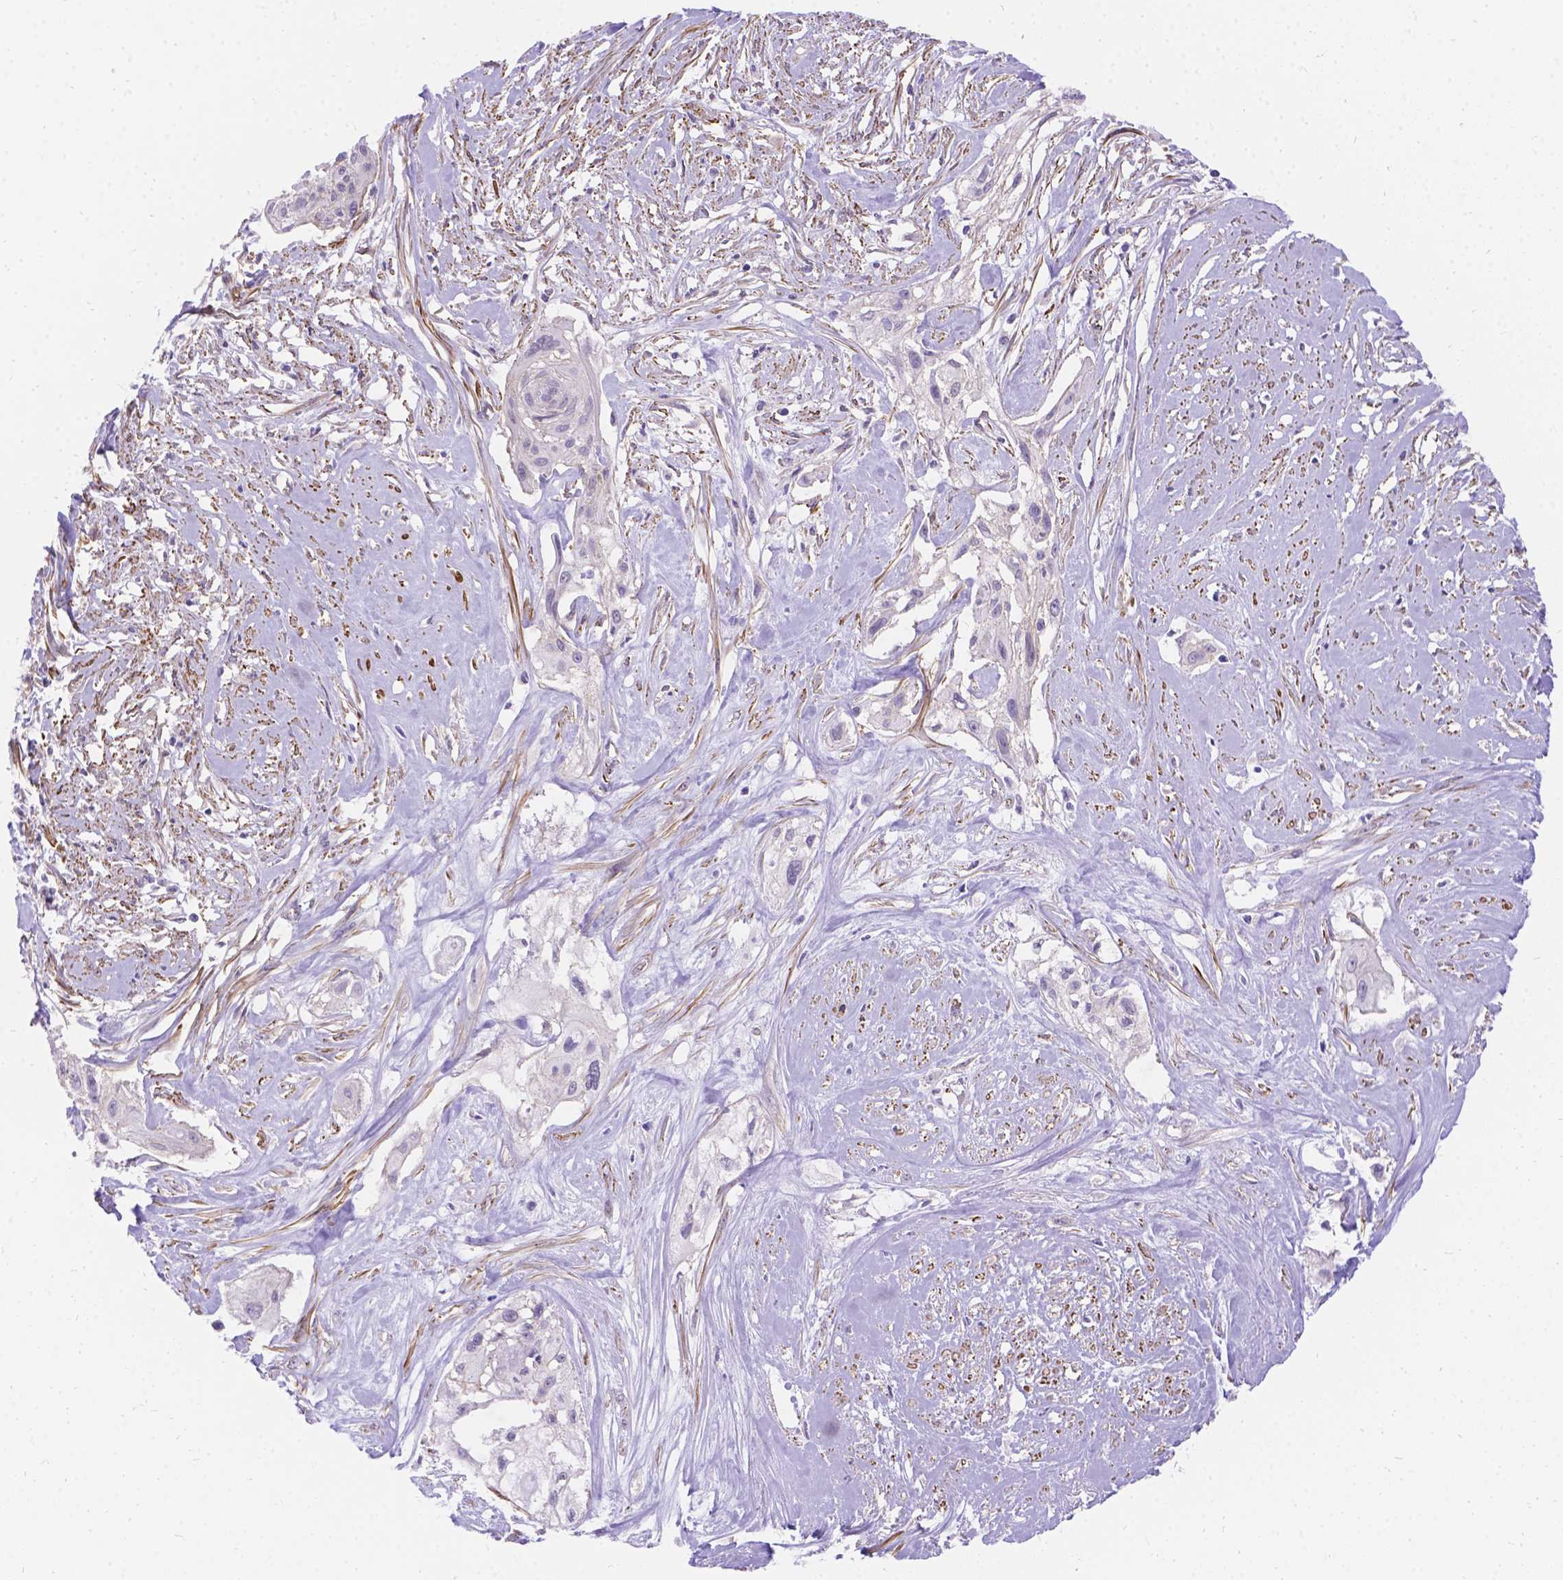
{"staining": {"intensity": "negative", "quantity": "none", "location": "none"}, "tissue": "cervical cancer", "cell_type": "Tumor cells", "image_type": "cancer", "snomed": [{"axis": "morphology", "description": "Squamous cell carcinoma, NOS"}, {"axis": "topography", "description": "Cervix"}], "caption": "This micrograph is of squamous cell carcinoma (cervical) stained with immunohistochemistry to label a protein in brown with the nuclei are counter-stained blue. There is no expression in tumor cells.", "gene": "PALS1", "patient": {"sex": "female", "age": 49}}